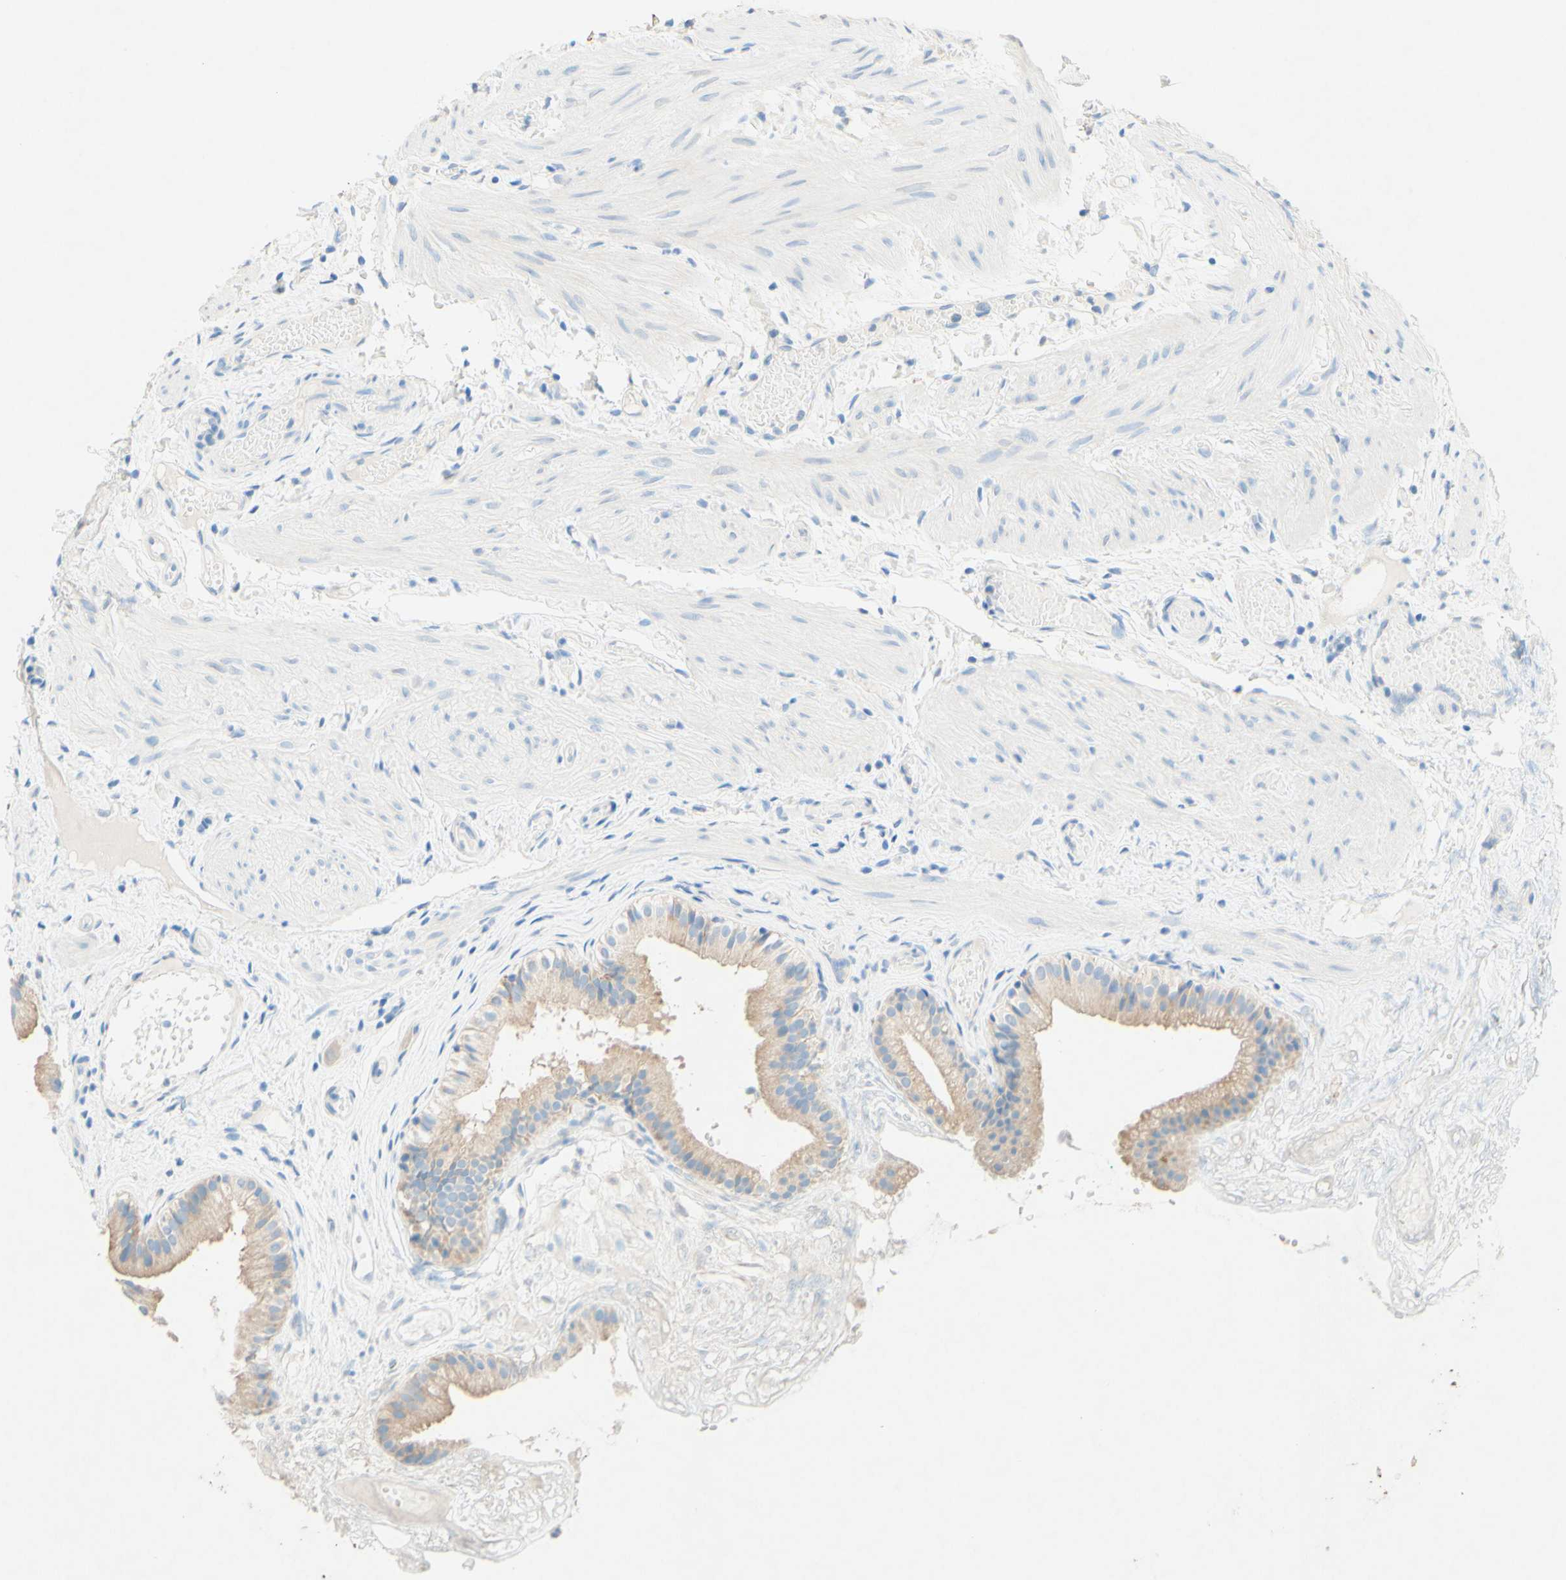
{"staining": {"intensity": "weak", "quantity": ">75%", "location": "cytoplasmic/membranous"}, "tissue": "gallbladder", "cell_type": "Glandular cells", "image_type": "normal", "snomed": [{"axis": "morphology", "description": "Normal tissue, NOS"}, {"axis": "topography", "description": "Gallbladder"}], "caption": "Protein staining of benign gallbladder shows weak cytoplasmic/membranous positivity in approximately >75% of glandular cells.", "gene": "SLC46A1", "patient": {"sex": "female", "age": 24}}